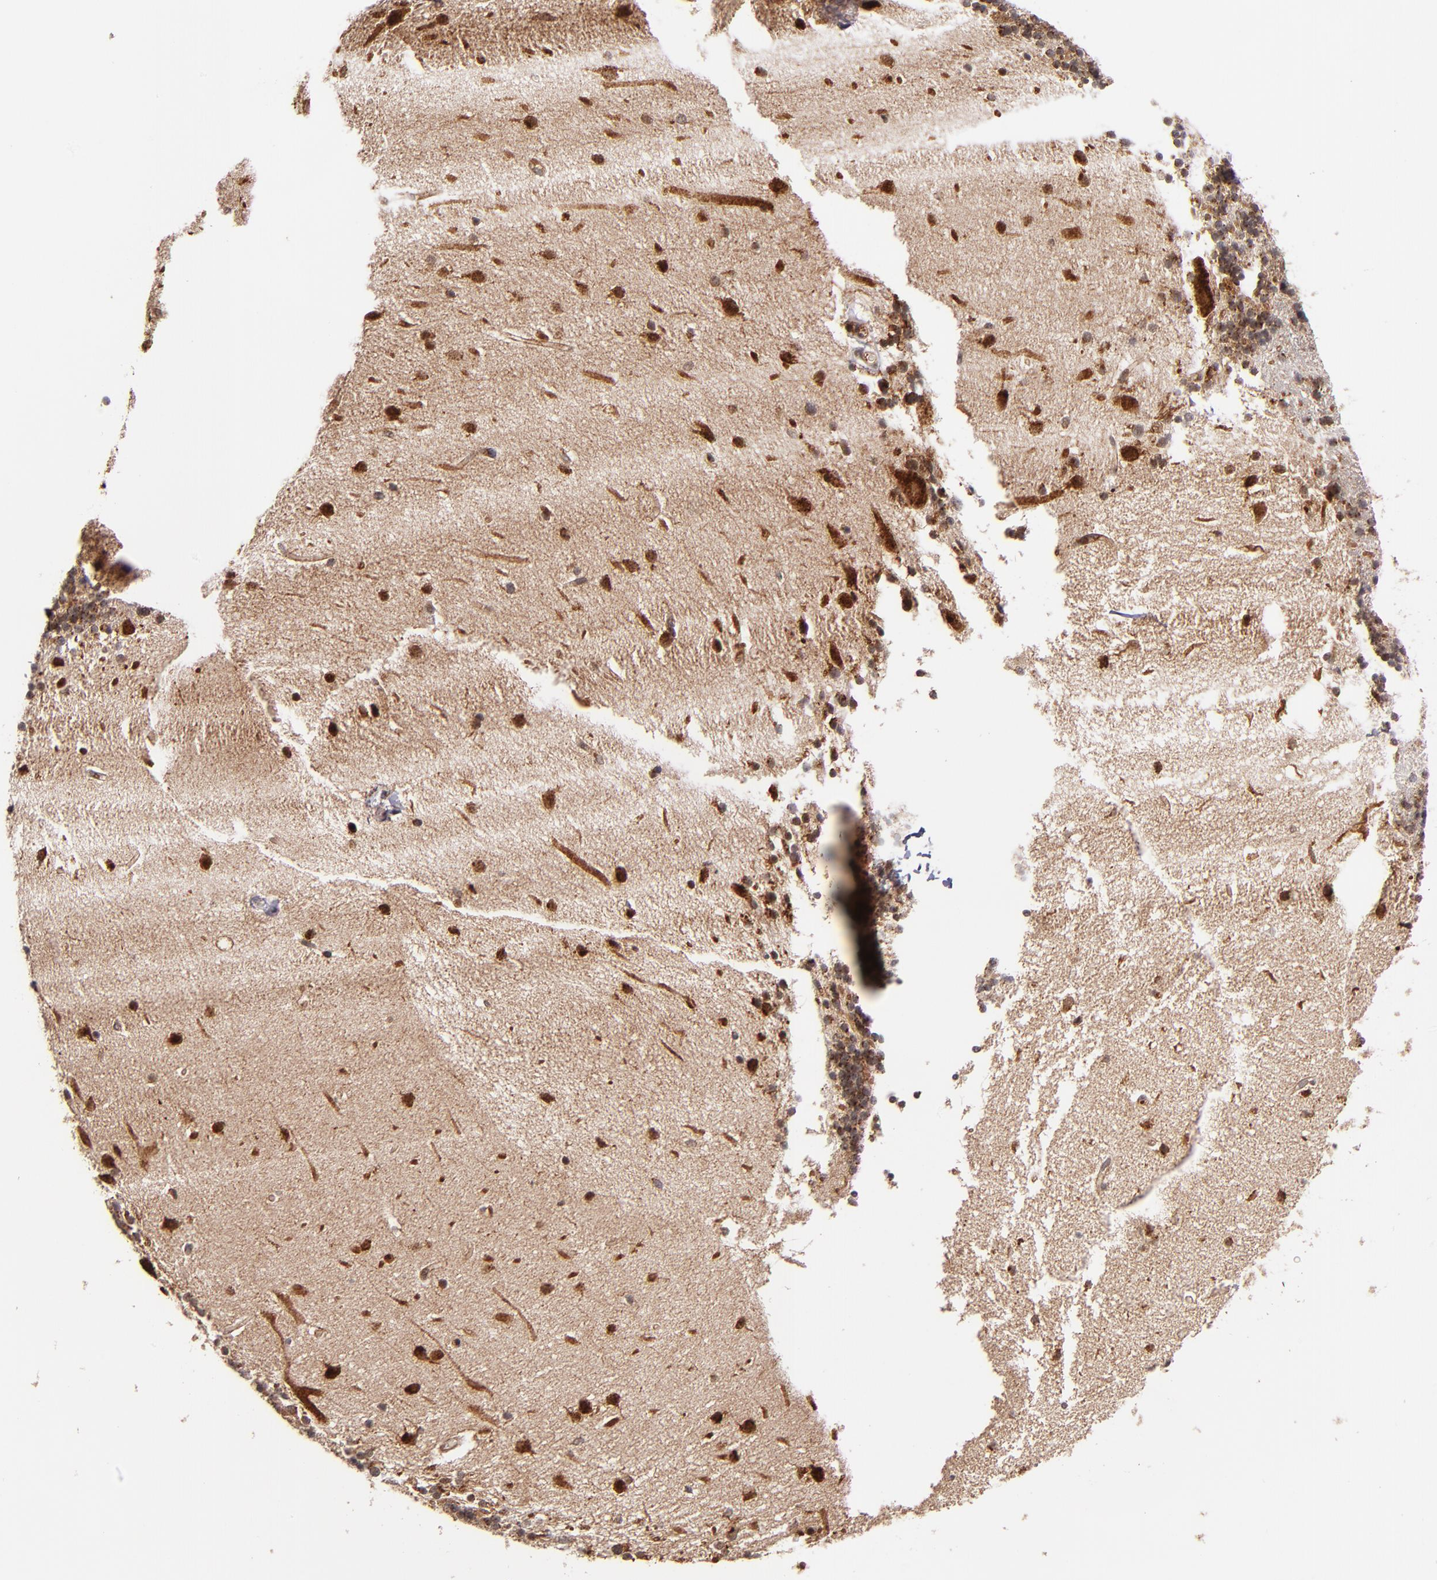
{"staining": {"intensity": "moderate", "quantity": ">75%", "location": "cytoplasmic/membranous"}, "tissue": "cerebellum", "cell_type": "Cells in granular layer", "image_type": "normal", "snomed": [{"axis": "morphology", "description": "Normal tissue, NOS"}, {"axis": "topography", "description": "Cerebellum"}], "caption": "A micrograph of cerebellum stained for a protein exhibits moderate cytoplasmic/membranous brown staining in cells in granular layer. The staining is performed using DAB (3,3'-diaminobenzidine) brown chromogen to label protein expression. The nuclei are counter-stained blue using hematoxylin.", "gene": "STX8", "patient": {"sex": "female", "age": 54}}